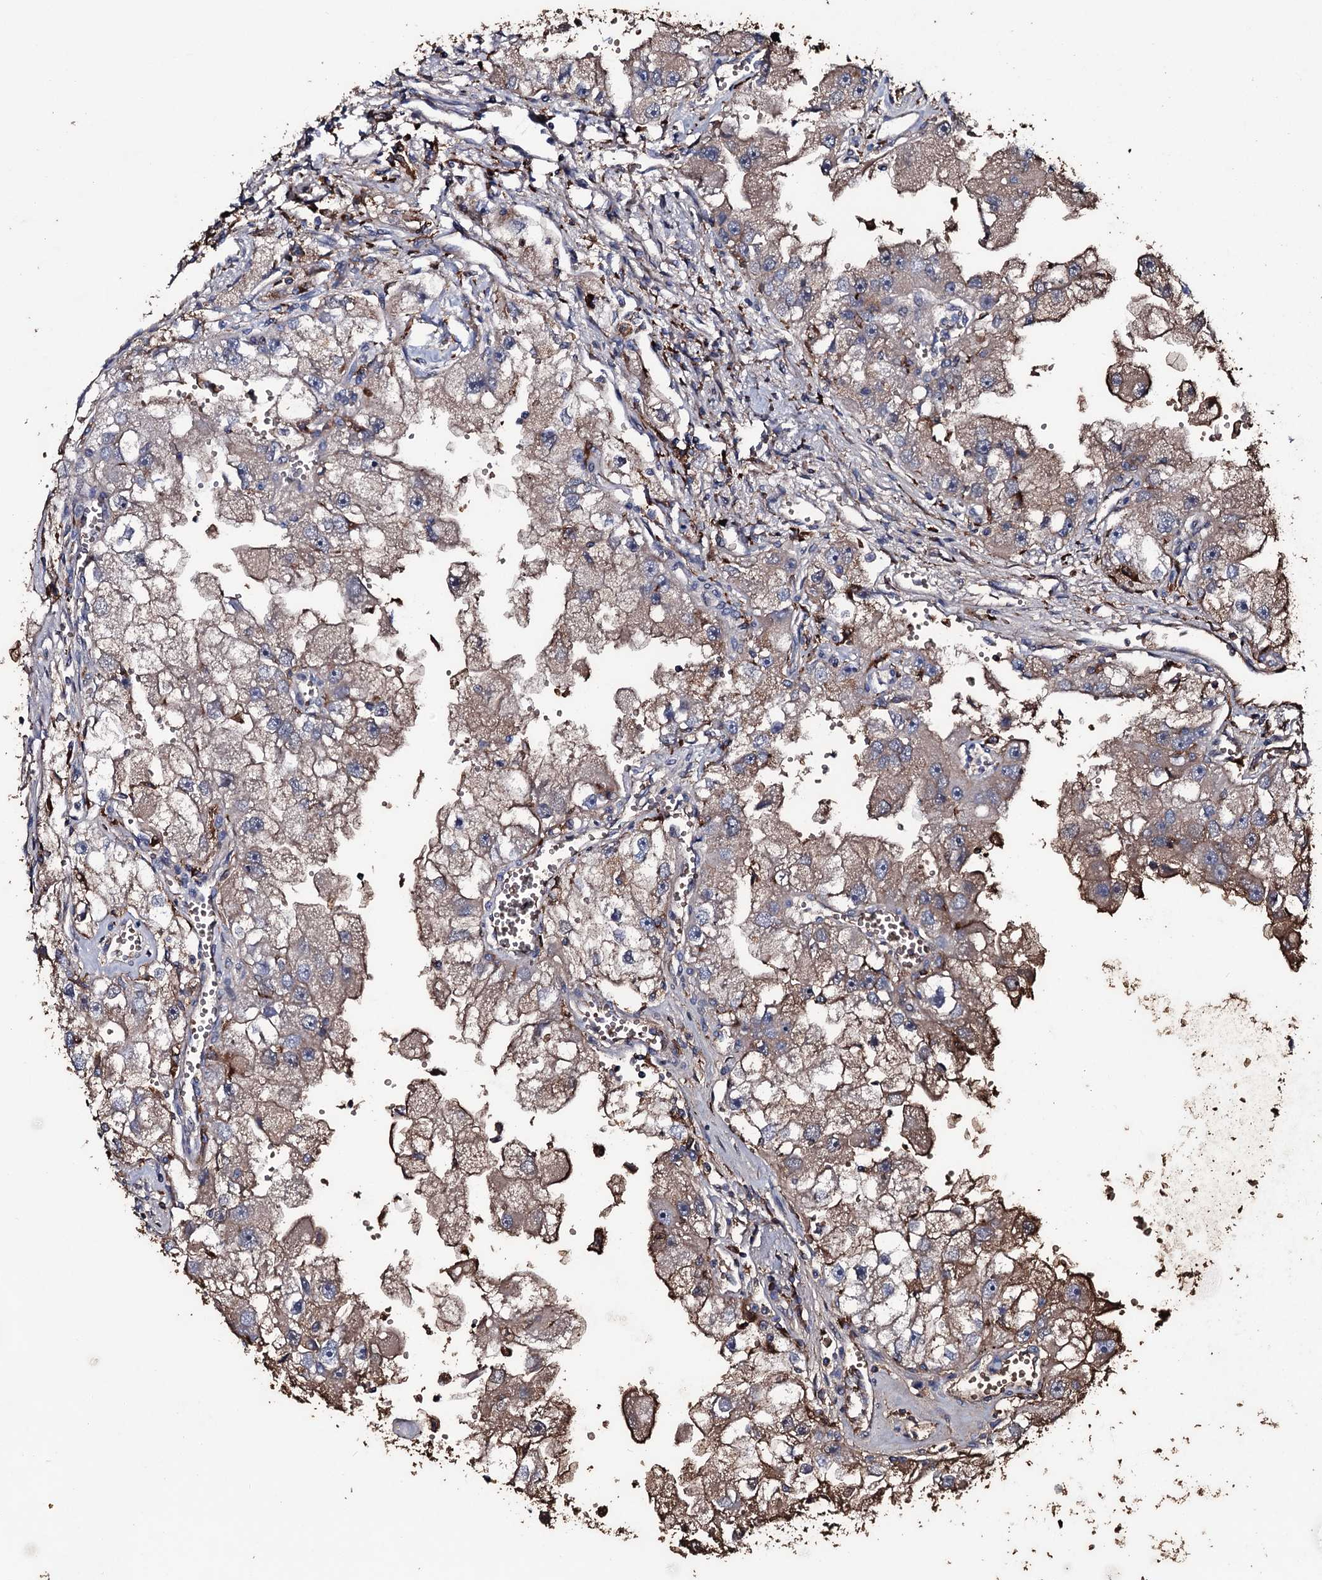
{"staining": {"intensity": "moderate", "quantity": "25%-75%", "location": "cytoplasmic/membranous"}, "tissue": "renal cancer", "cell_type": "Tumor cells", "image_type": "cancer", "snomed": [{"axis": "morphology", "description": "Adenocarcinoma, NOS"}, {"axis": "topography", "description": "Kidney"}], "caption": "A high-resolution histopathology image shows immunohistochemistry (IHC) staining of adenocarcinoma (renal), which demonstrates moderate cytoplasmic/membranous positivity in about 25%-75% of tumor cells.", "gene": "ZSWIM8", "patient": {"sex": "male", "age": 63}}